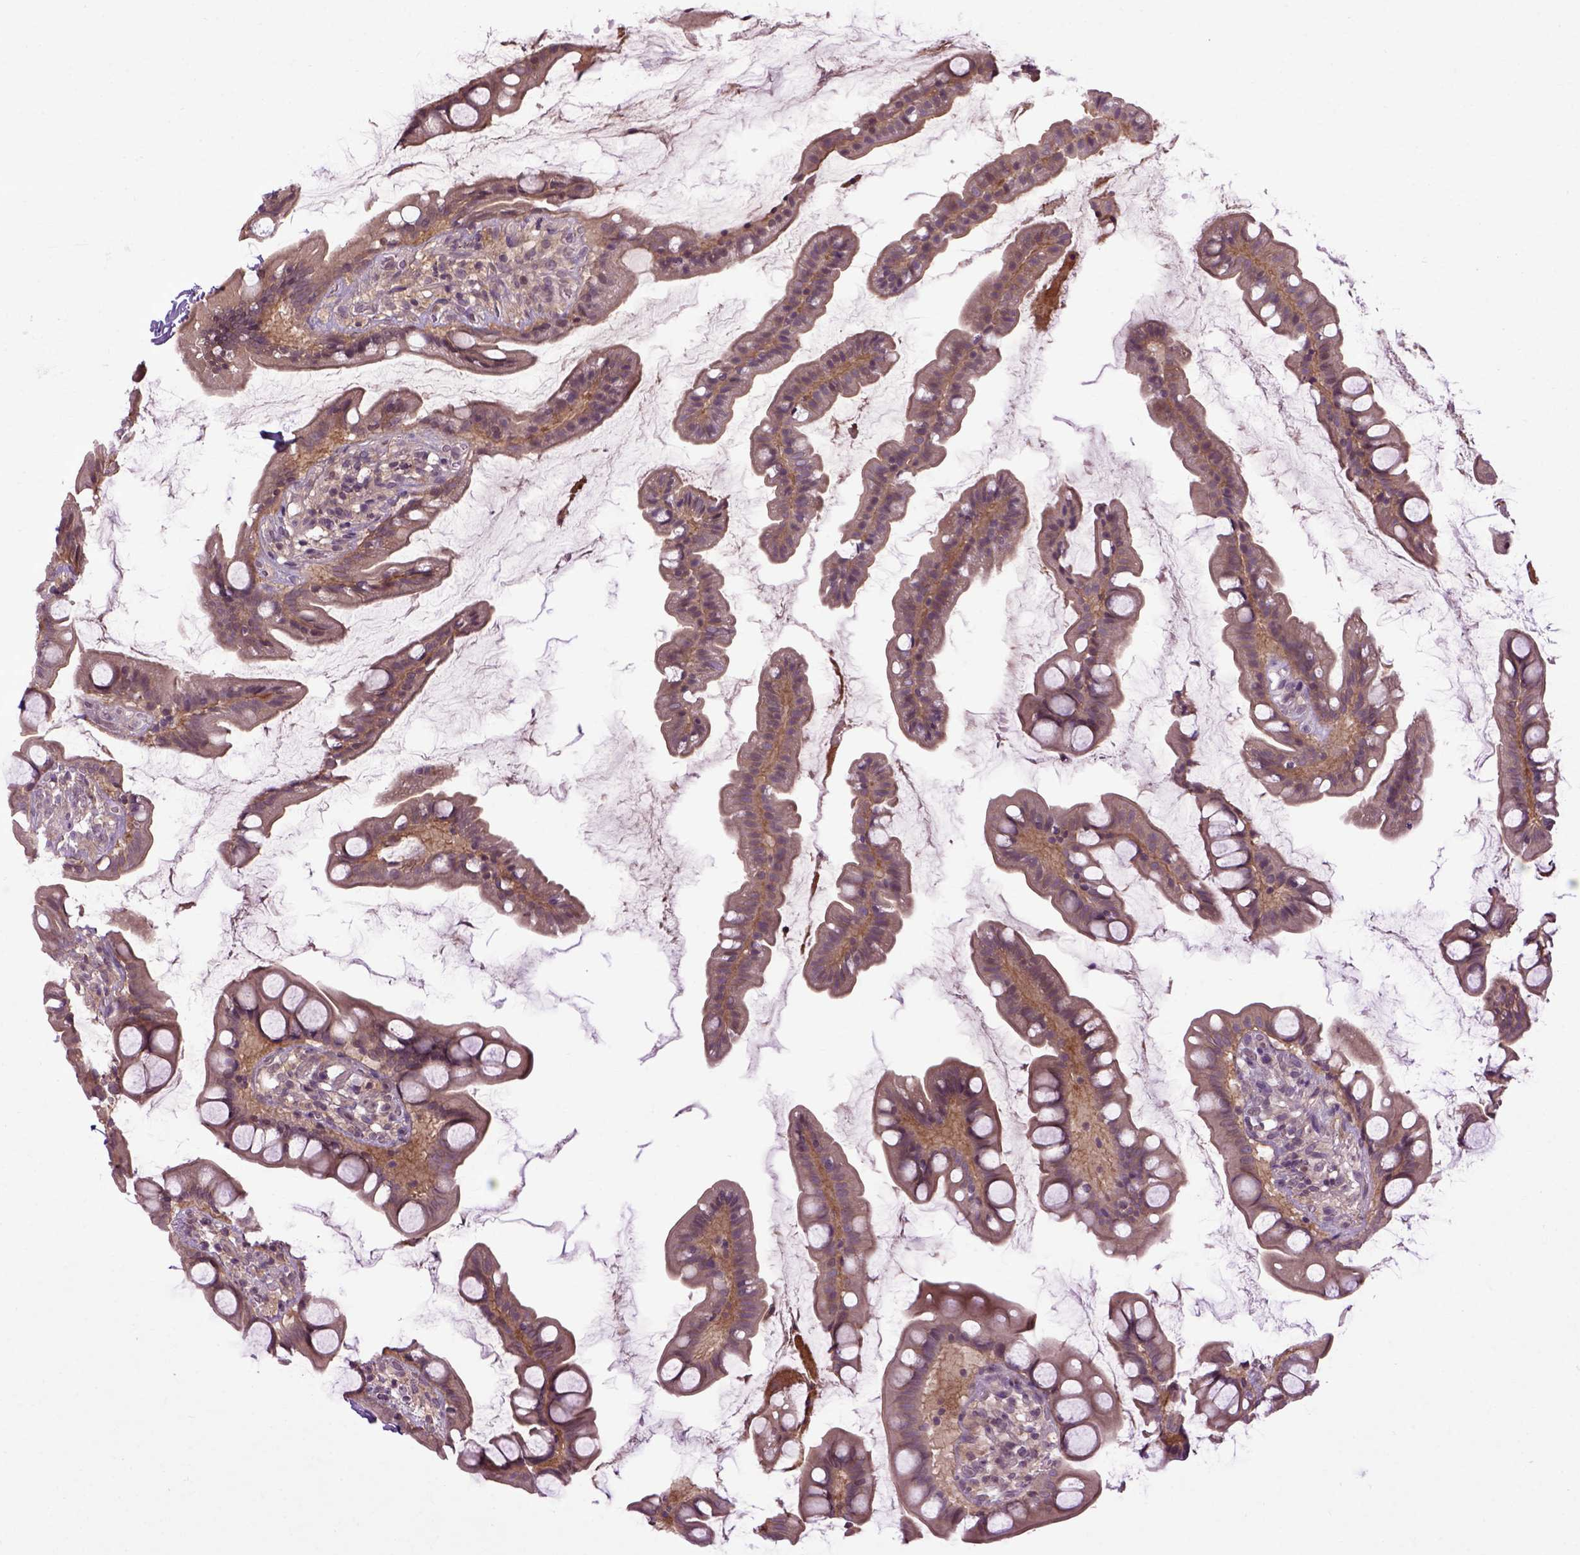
{"staining": {"intensity": "moderate", "quantity": ">75%", "location": "cytoplasmic/membranous,nuclear"}, "tissue": "small intestine", "cell_type": "Glandular cells", "image_type": "normal", "snomed": [{"axis": "morphology", "description": "Normal tissue, NOS"}, {"axis": "topography", "description": "Small intestine"}], "caption": "Protein expression analysis of normal human small intestine reveals moderate cytoplasmic/membranous,nuclear expression in approximately >75% of glandular cells. (DAB (3,3'-diaminobenzidine) IHC, brown staining for protein, blue staining for nuclei).", "gene": "WDR48", "patient": {"sex": "male", "age": 70}}